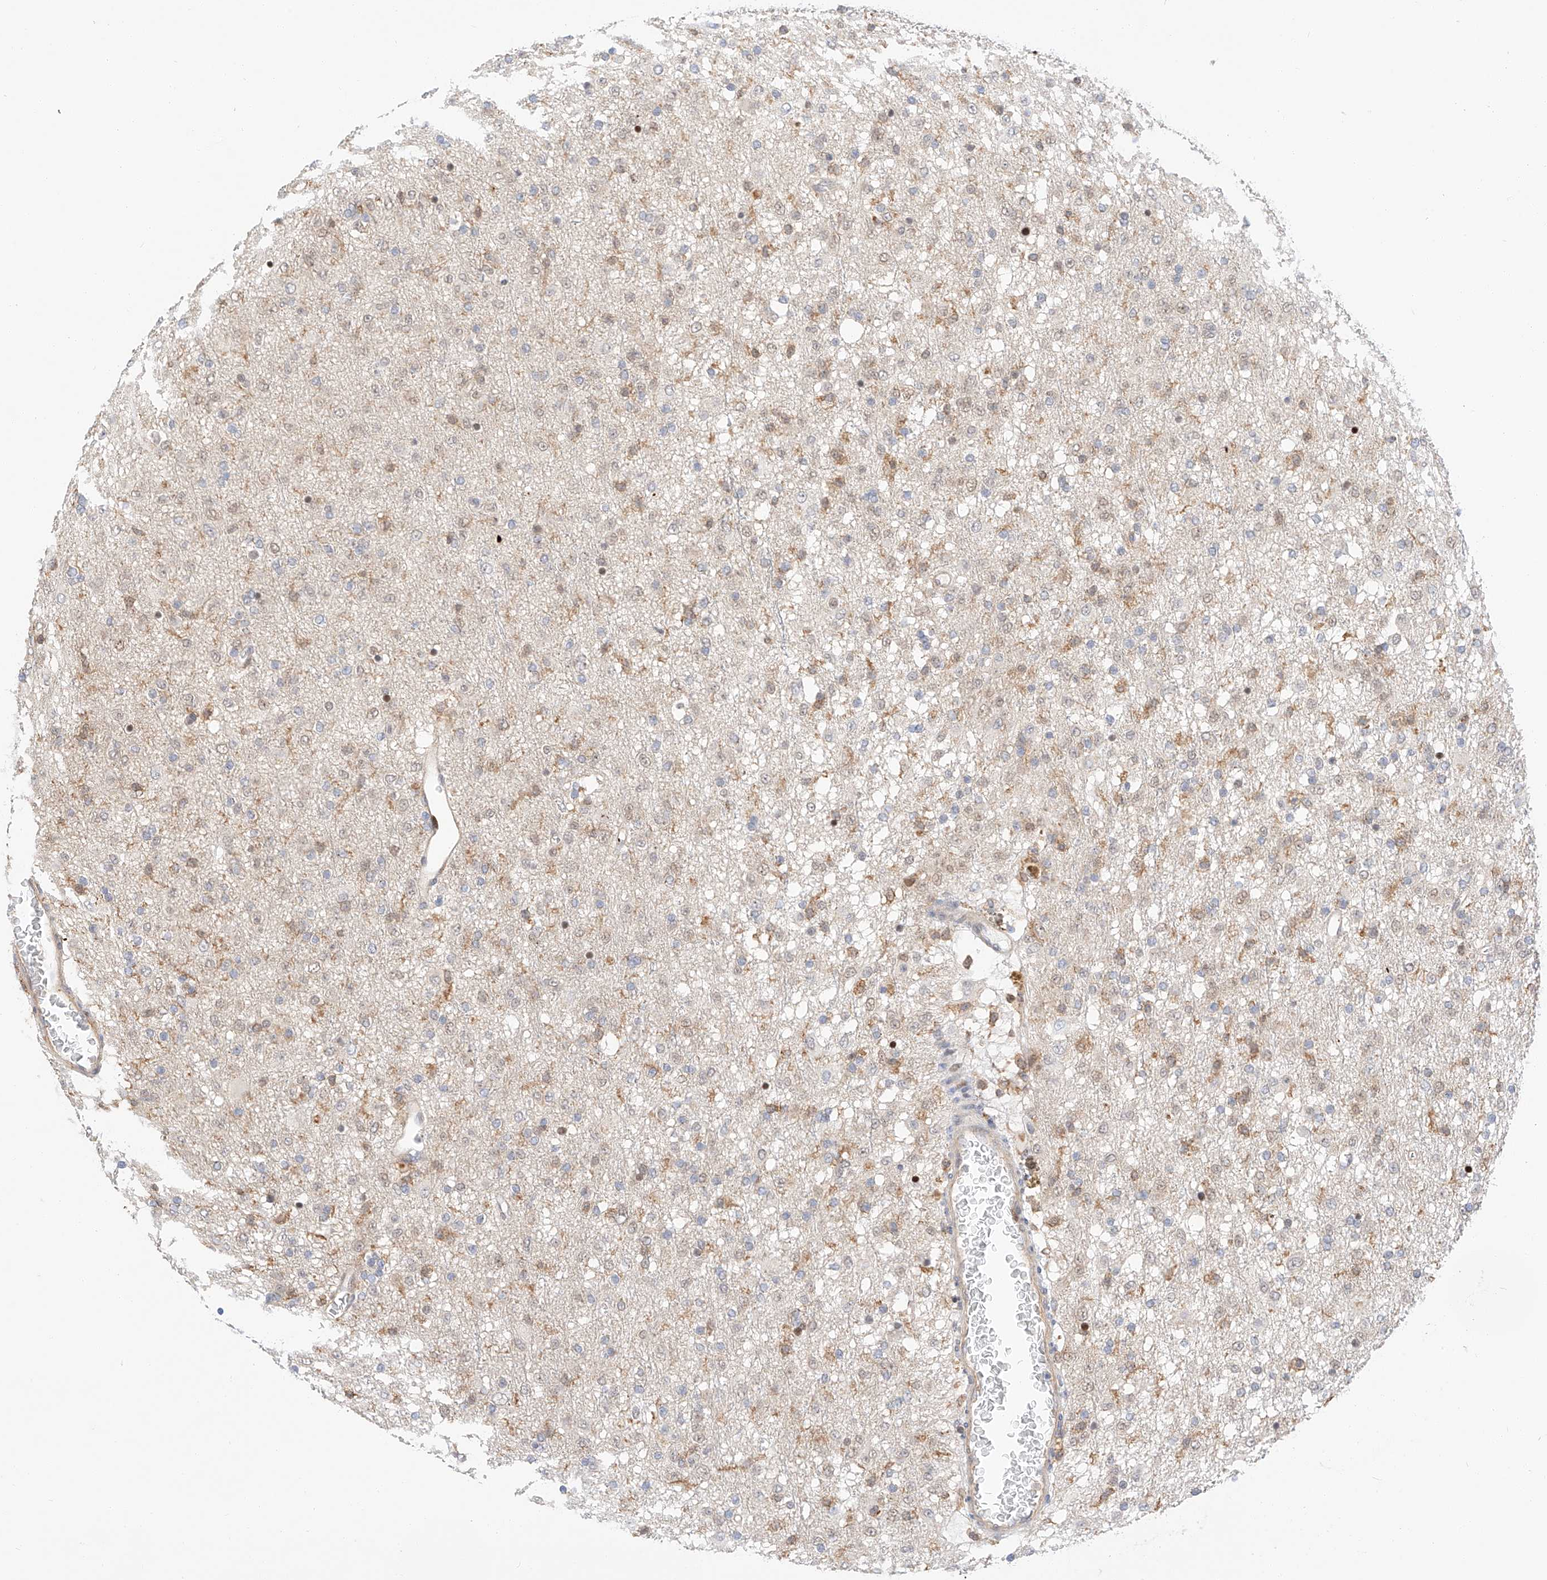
{"staining": {"intensity": "negative", "quantity": "none", "location": "none"}, "tissue": "glioma", "cell_type": "Tumor cells", "image_type": "cancer", "snomed": [{"axis": "morphology", "description": "Glioma, malignant, Low grade"}, {"axis": "topography", "description": "Brain"}], "caption": "Immunohistochemical staining of human malignant glioma (low-grade) demonstrates no significant positivity in tumor cells. Brightfield microscopy of IHC stained with DAB (3,3'-diaminobenzidine) (brown) and hematoxylin (blue), captured at high magnification.", "gene": "HDAC9", "patient": {"sex": "male", "age": 65}}